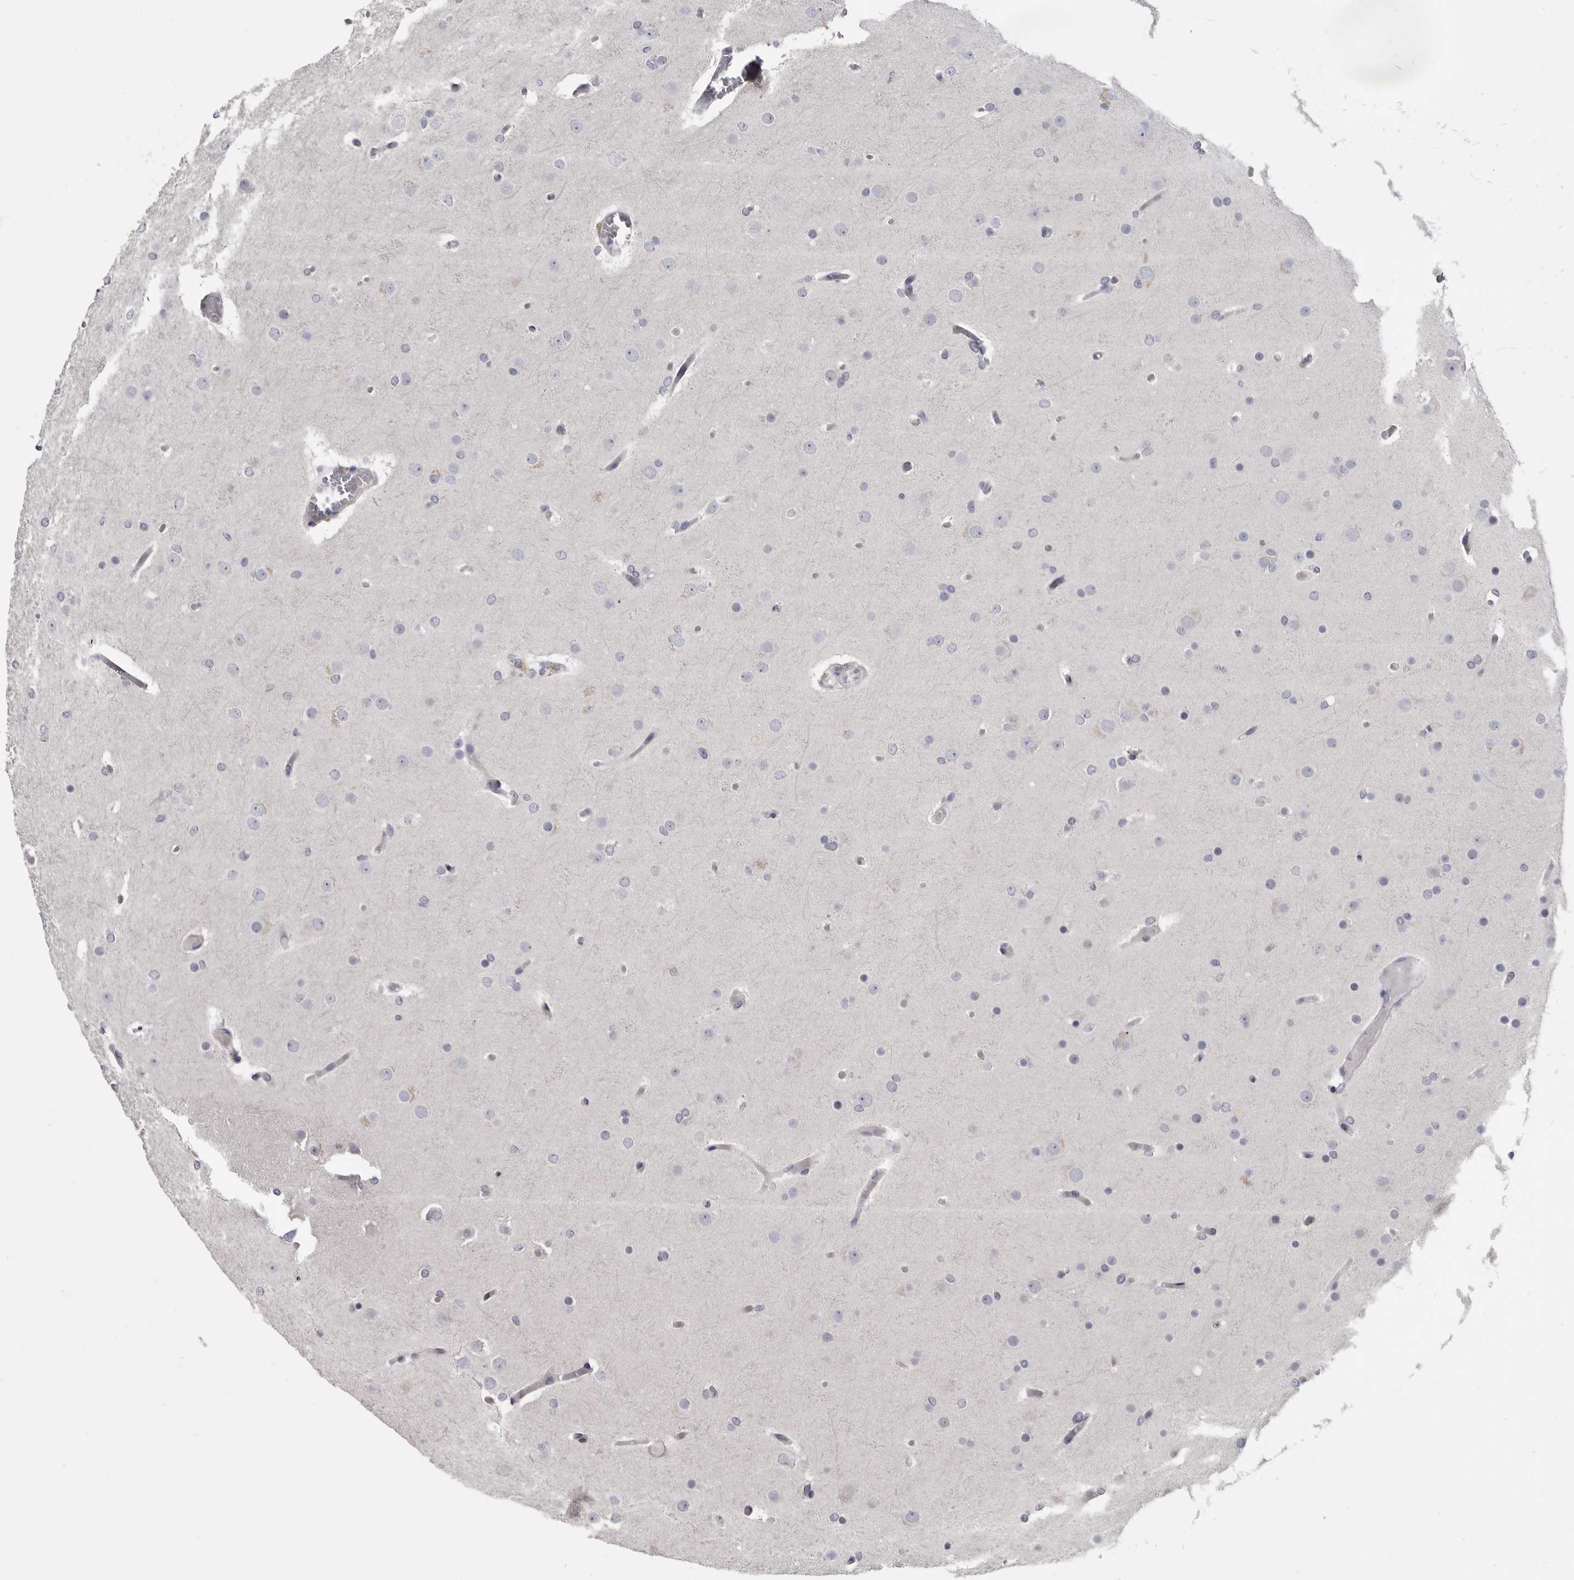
{"staining": {"intensity": "negative", "quantity": "none", "location": "none"}, "tissue": "glioma", "cell_type": "Tumor cells", "image_type": "cancer", "snomed": [{"axis": "morphology", "description": "Glioma, malignant, High grade"}, {"axis": "topography", "description": "Cerebral cortex"}], "caption": "This micrograph is of glioma stained with IHC to label a protein in brown with the nuclei are counter-stained blue. There is no expression in tumor cells.", "gene": "CGN", "patient": {"sex": "female", "age": 36}}